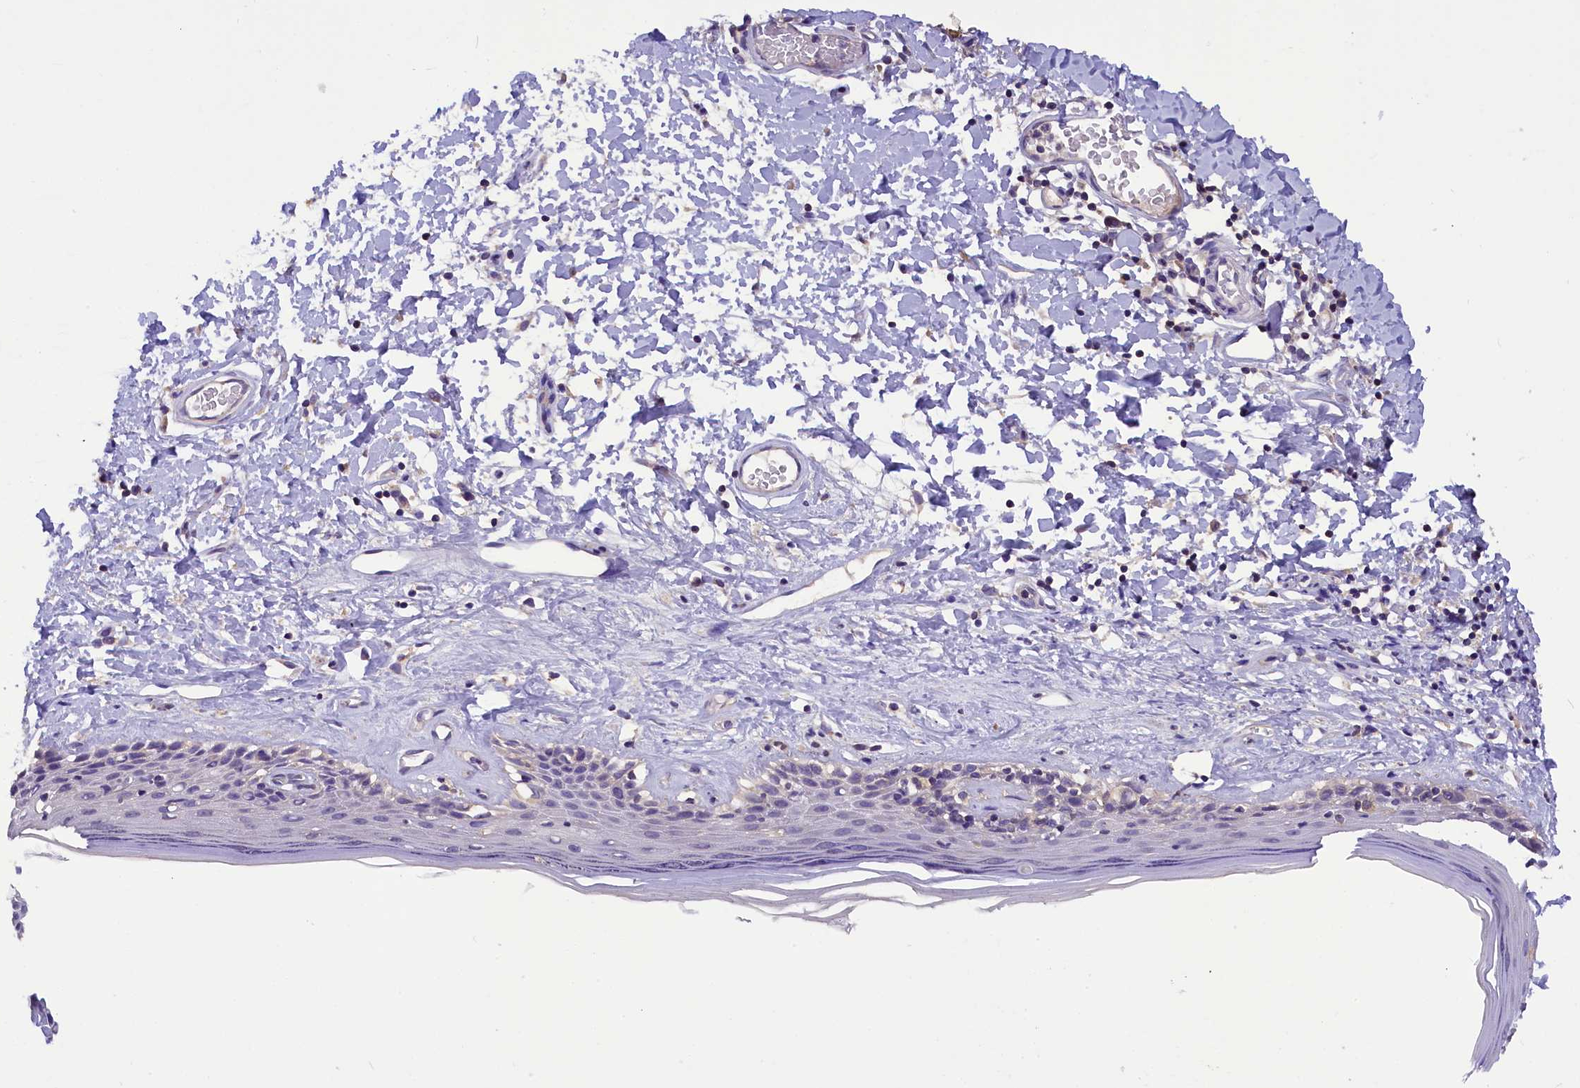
{"staining": {"intensity": "negative", "quantity": "none", "location": "none"}, "tissue": "skin", "cell_type": "Epidermal cells", "image_type": "normal", "snomed": [{"axis": "morphology", "description": "Normal tissue, NOS"}, {"axis": "topography", "description": "Adipose tissue"}, {"axis": "topography", "description": "Vascular tissue"}, {"axis": "topography", "description": "Vulva"}, {"axis": "topography", "description": "Peripheral nerve tissue"}], "caption": "The photomicrograph demonstrates no staining of epidermal cells in normal skin.", "gene": "AP3B2", "patient": {"sex": "female", "age": 86}}